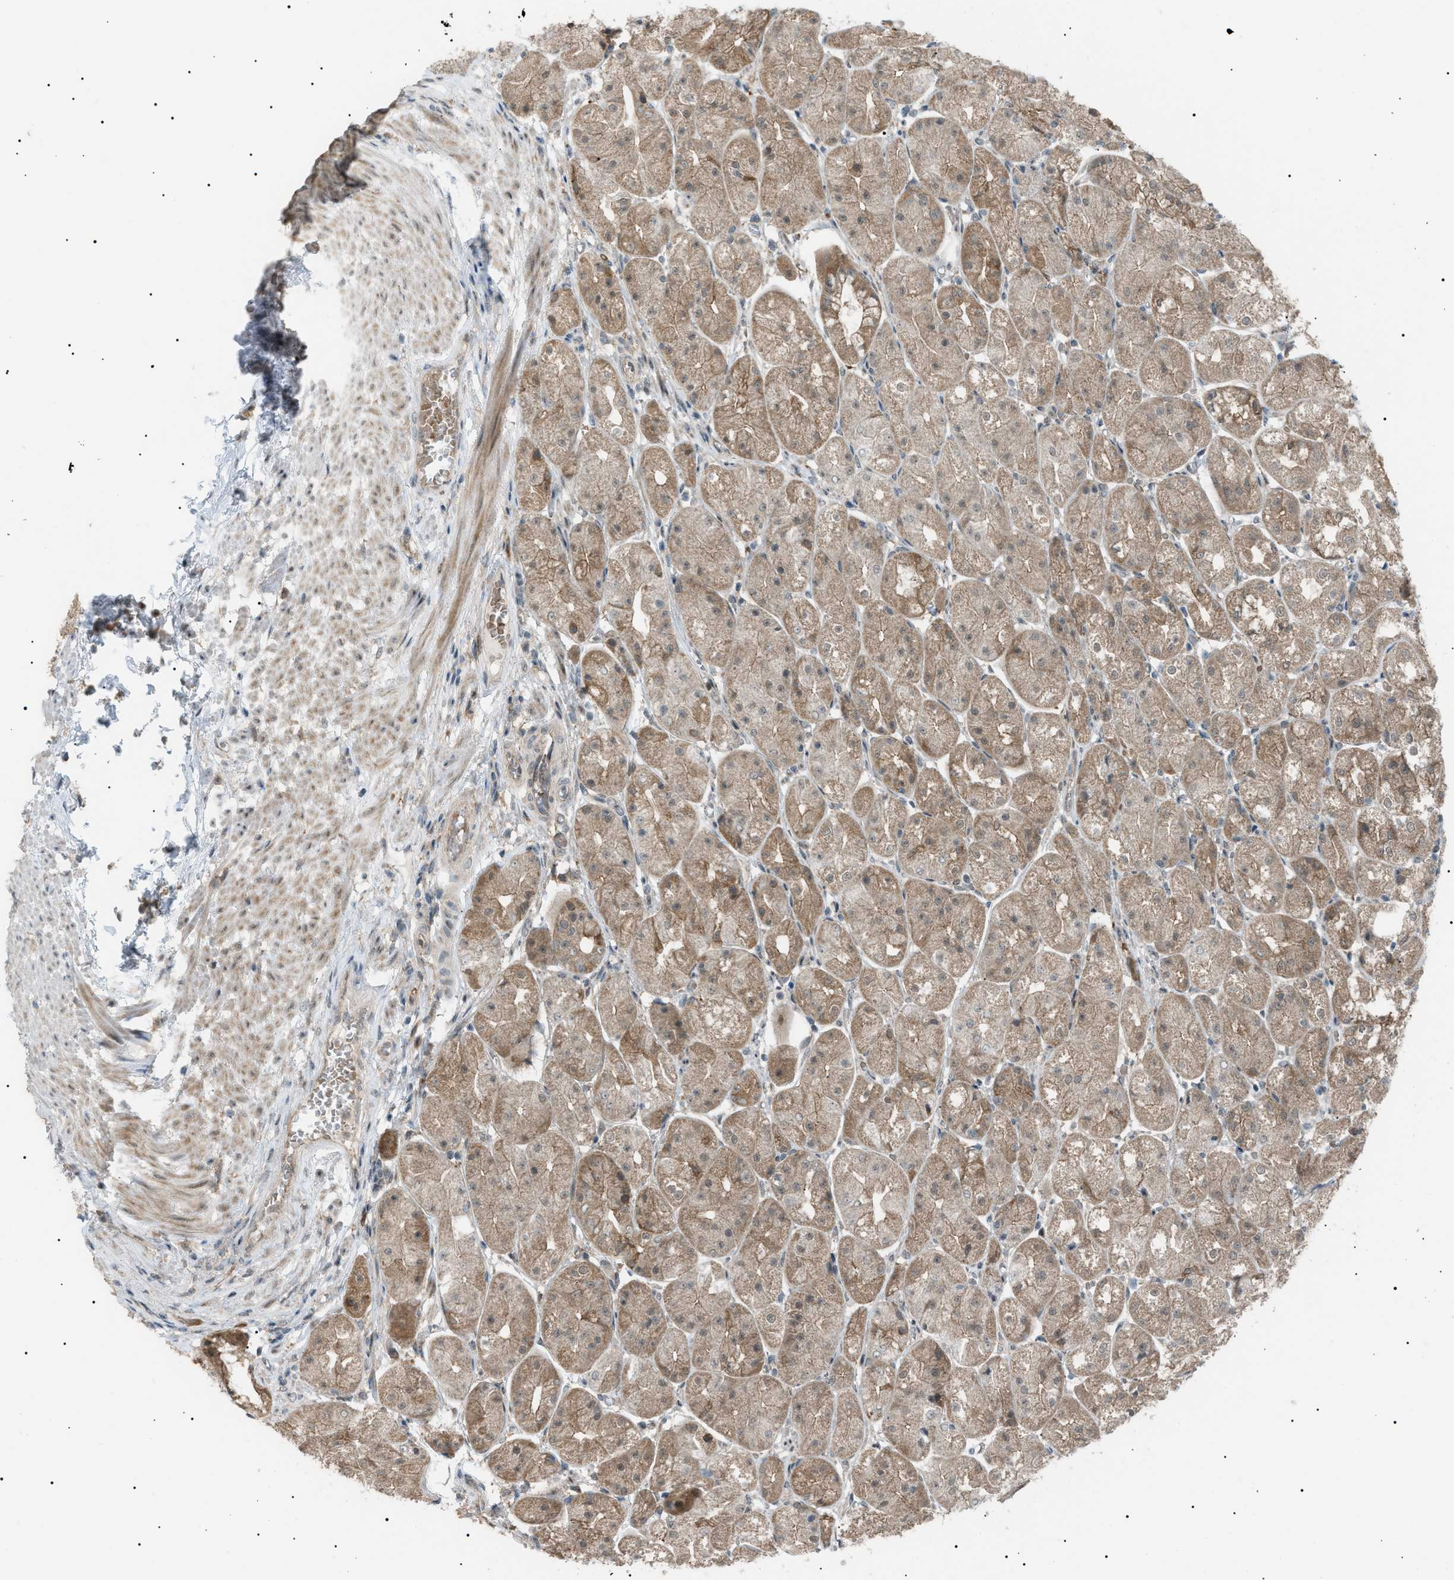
{"staining": {"intensity": "strong", "quantity": ">75%", "location": "cytoplasmic/membranous"}, "tissue": "stomach", "cell_type": "Glandular cells", "image_type": "normal", "snomed": [{"axis": "morphology", "description": "Normal tissue, NOS"}, {"axis": "topography", "description": "Stomach, upper"}], "caption": "This photomicrograph displays IHC staining of normal human stomach, with high strong cytoplasmic/membranous positivity in about >75% of glandular cells.", "gene": "LPIN2", "patient": {"sex": "male", "age": 72}}